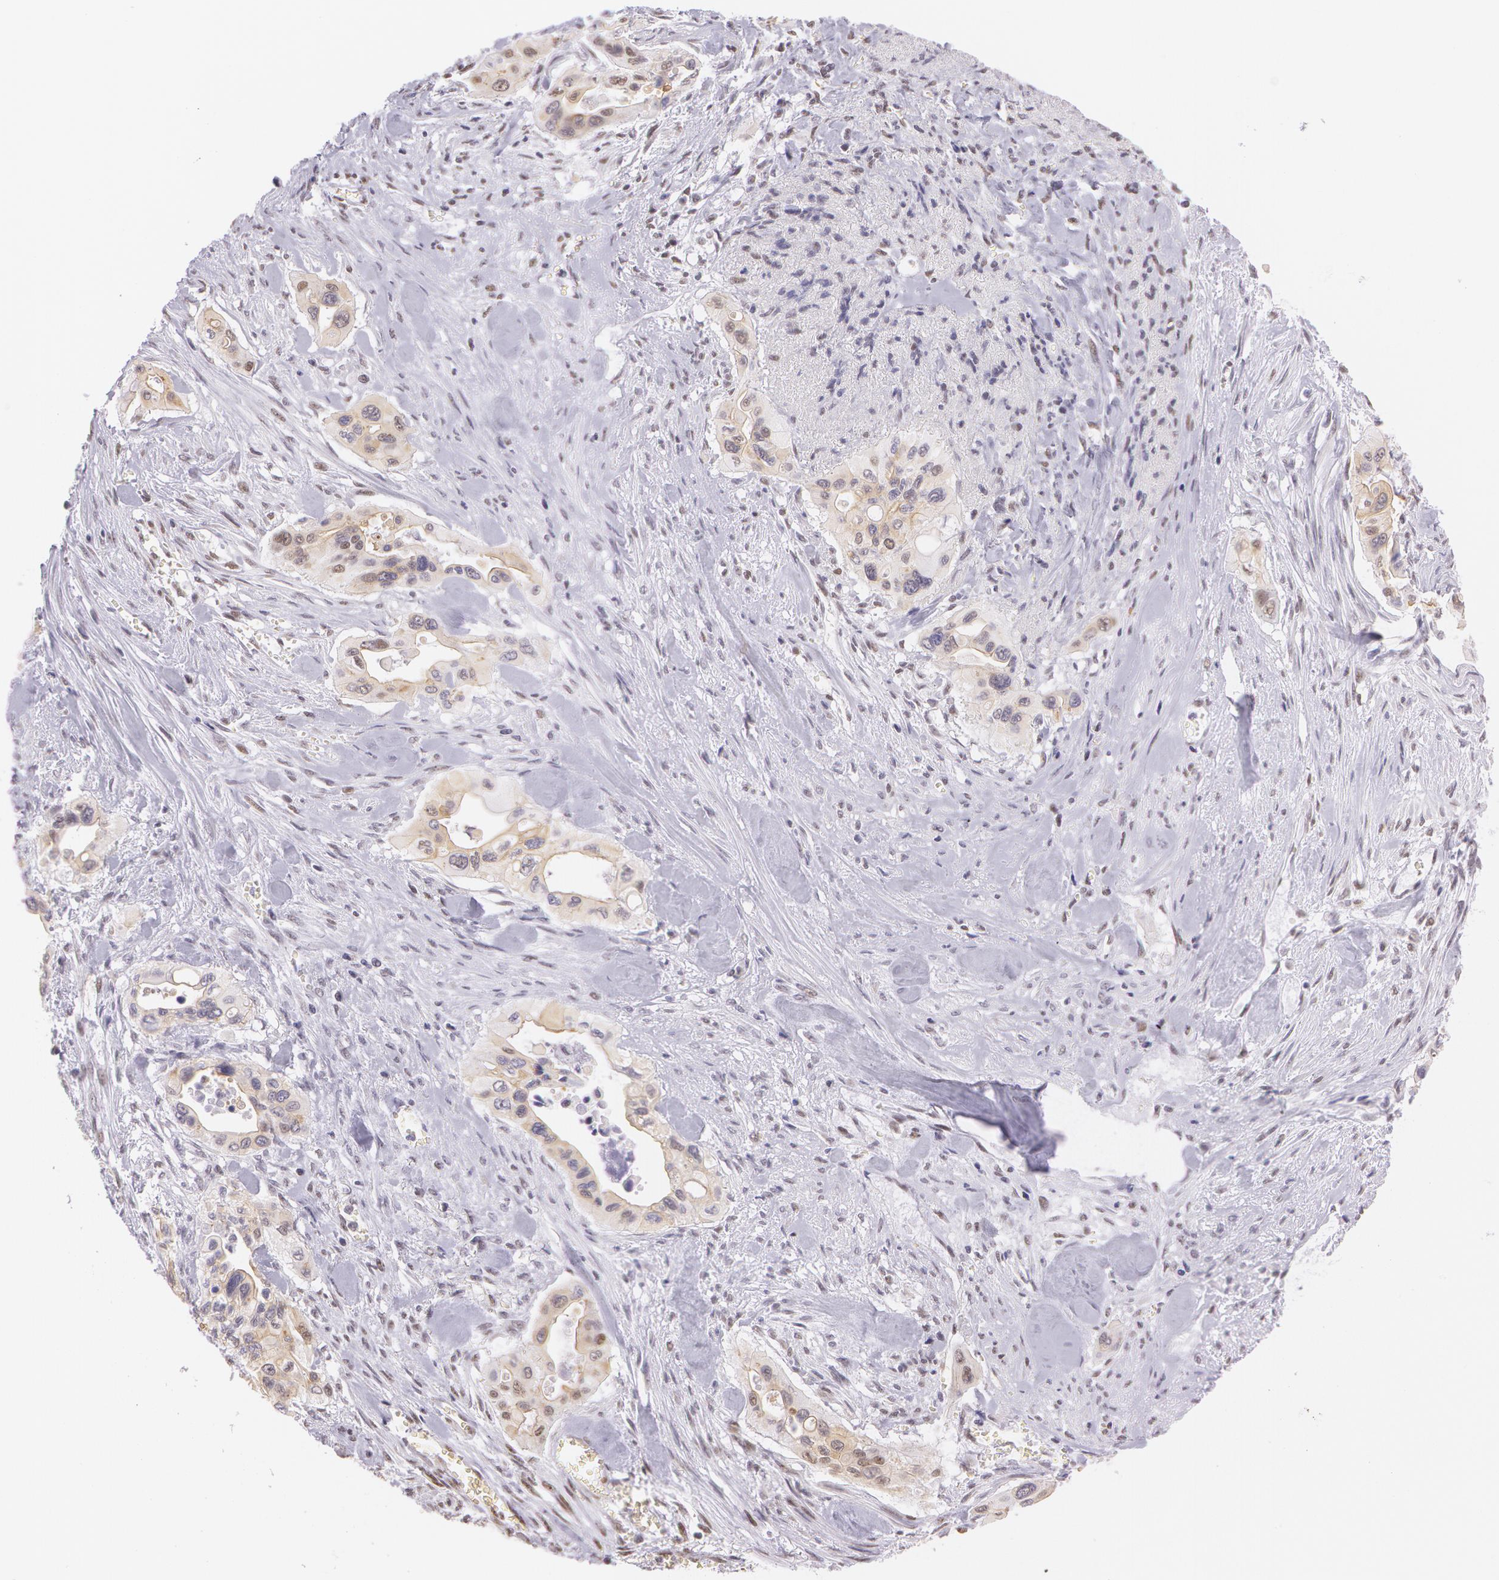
{"staining": {"intensity": "weak", "quantity": "25%-75%", "location": "cytoplasmic/membranous"}, "tissue": "pancreatic cancer", "cell_type": "Tumor cells", "image_type": "cancer", "snomed": [{"axis": "morphology", "description": "Adenocarcinoma, NOS"}, {"axis": "topography", "description": "Pancreas"}], "caption": "The image shows staining of pancreatic cancer, revealing weak cytoplasmic/membranous protein staining (brown color) within tumor cells. (DAB IHC with brightfield microscopy, high magnification).", "gene": "NBN", "patient": {"sex": "male", "age": 77}}